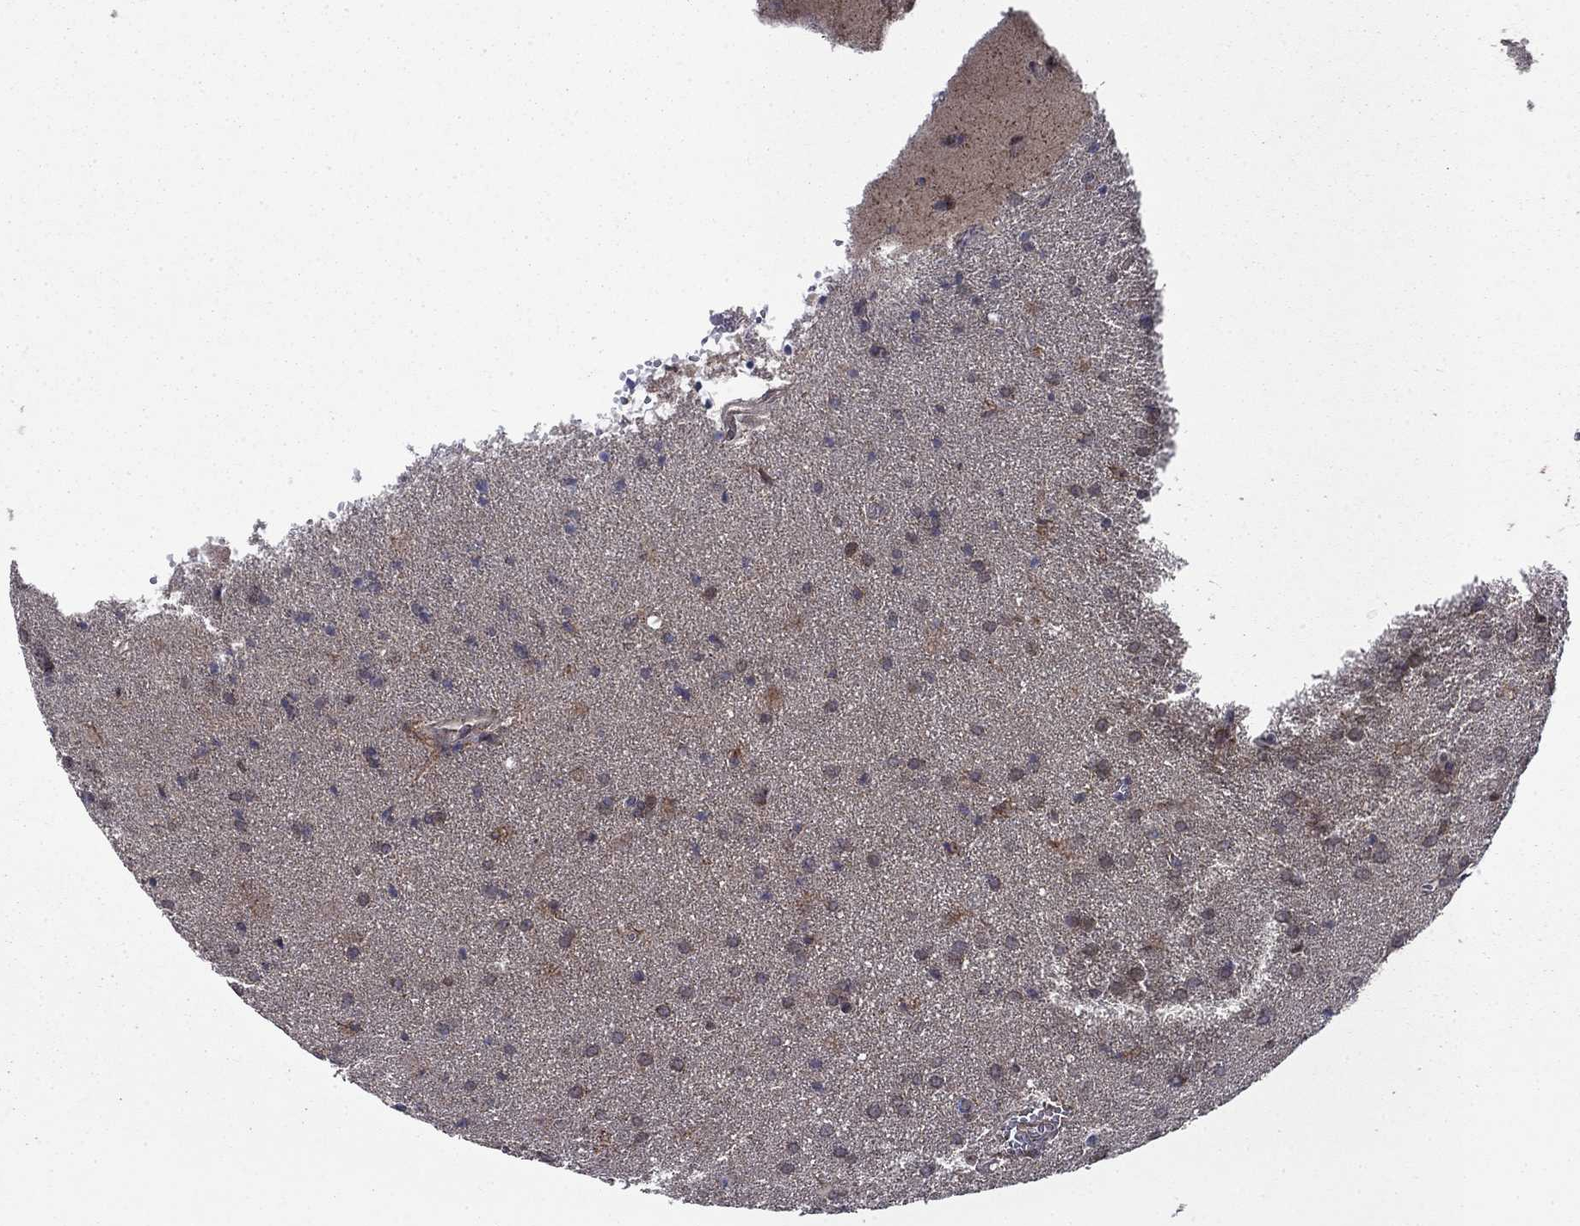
{"staining": {"intensity": "negative", "quantity": "none", "location": "none"}, "tissue": "glioma", "cell_type": "Tumor cells", "image_type": "cancer", "snomed": [{"axis": "morphology", "description": "Glioma, malignant, Low grade"}, {"axis": "topography", "description": "Brain"}], "caption": "Malignant low-grade glioma was stained to show a protein in brown. There is no significant positivity in tumor cells.", "gene": "TPMT", "patient": {"sex": "male", "age": 58}}